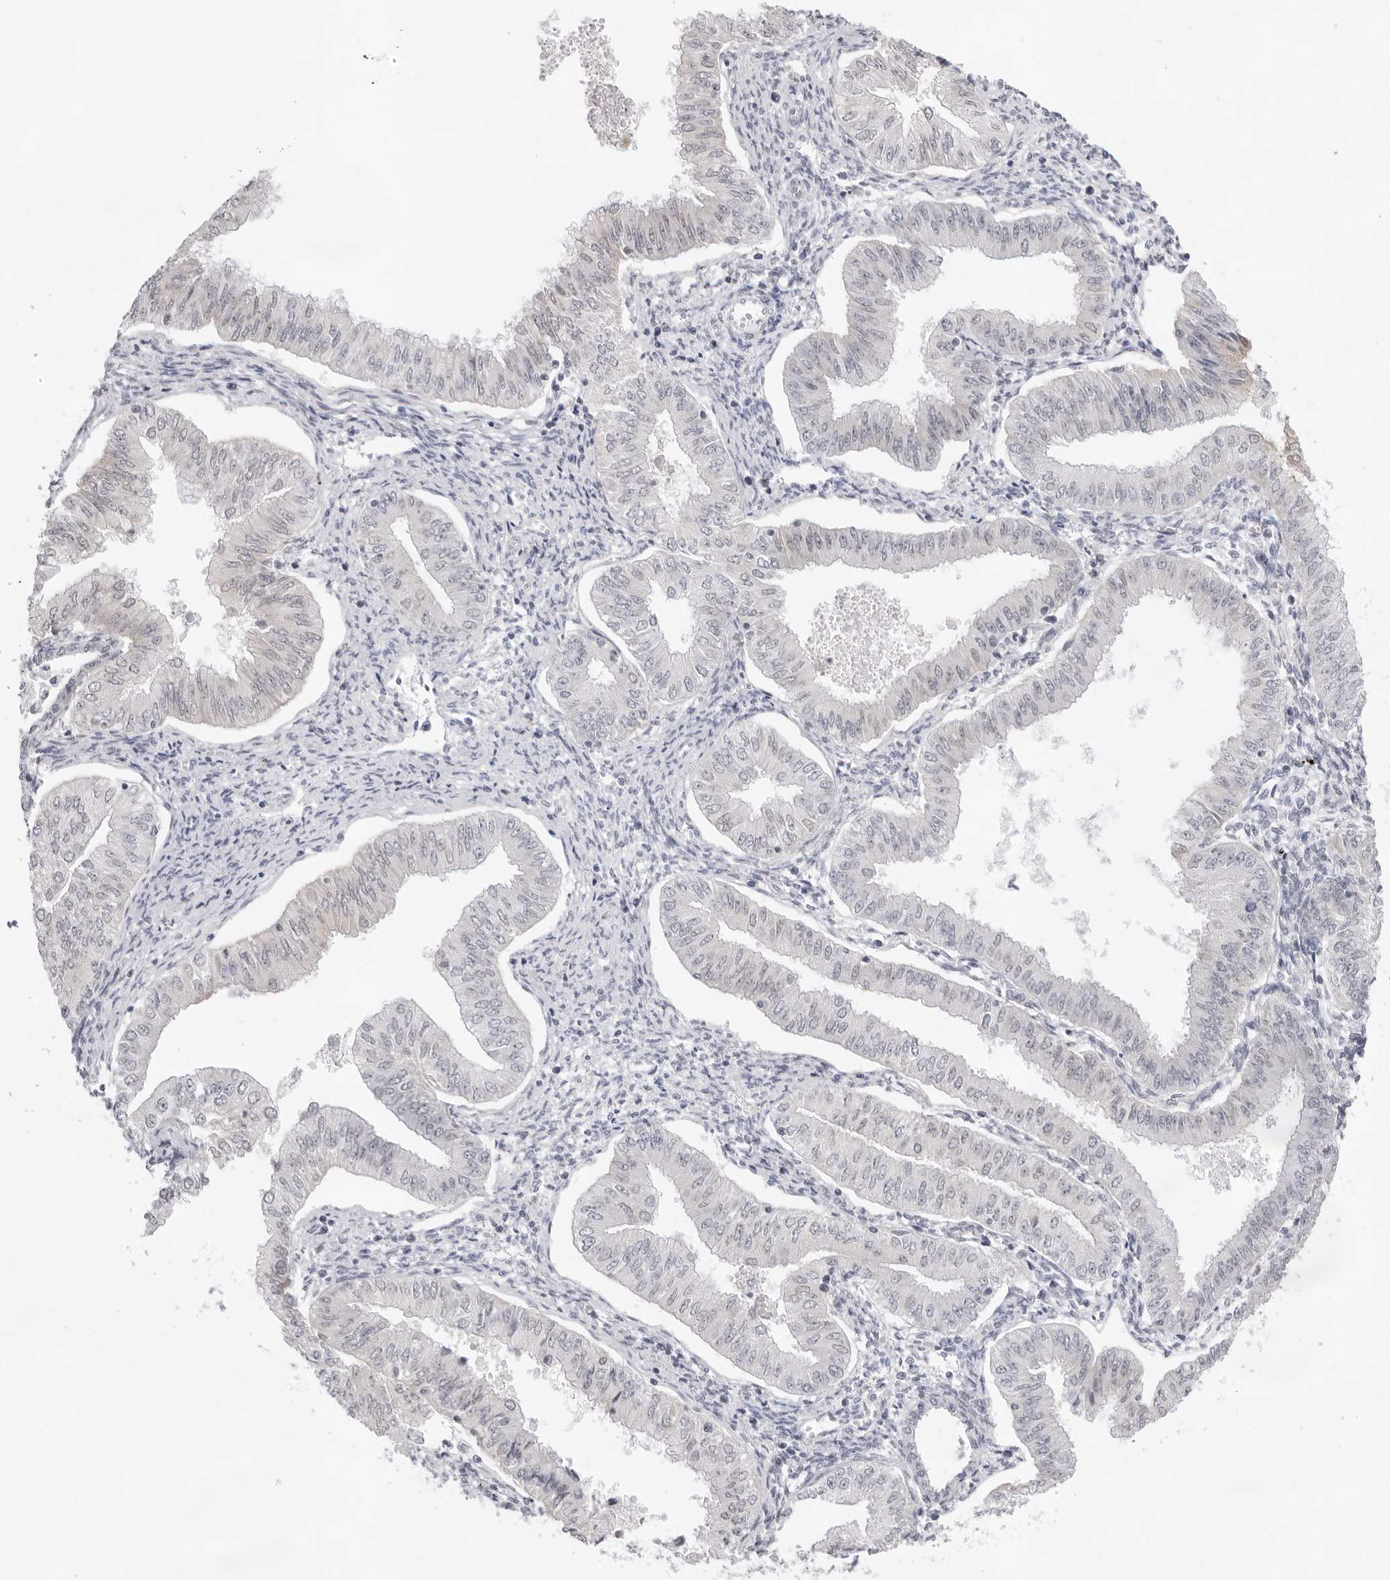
{"staining": {"intensity": "negative", "quantity": "none", "location": "none"}, "tissue": "endometrial cancer", "cell_type": "Tumor cells", "image_type": "cancer", "snomed": [{"axis": "morphology", "description": "Normal tissue, NOS"}, {"axis": "morphology", "description": "Adenocarcinoma, NOS"}, {"axis": "topography", "description": "Endometrium"}], "caption": "Adenocarcinoma (endometrial) was stained to show a protein in brown. There is no significant positivity in tumor cells.", "gene": "FDPS", "patient": {"sex": "female", "age": 53}}